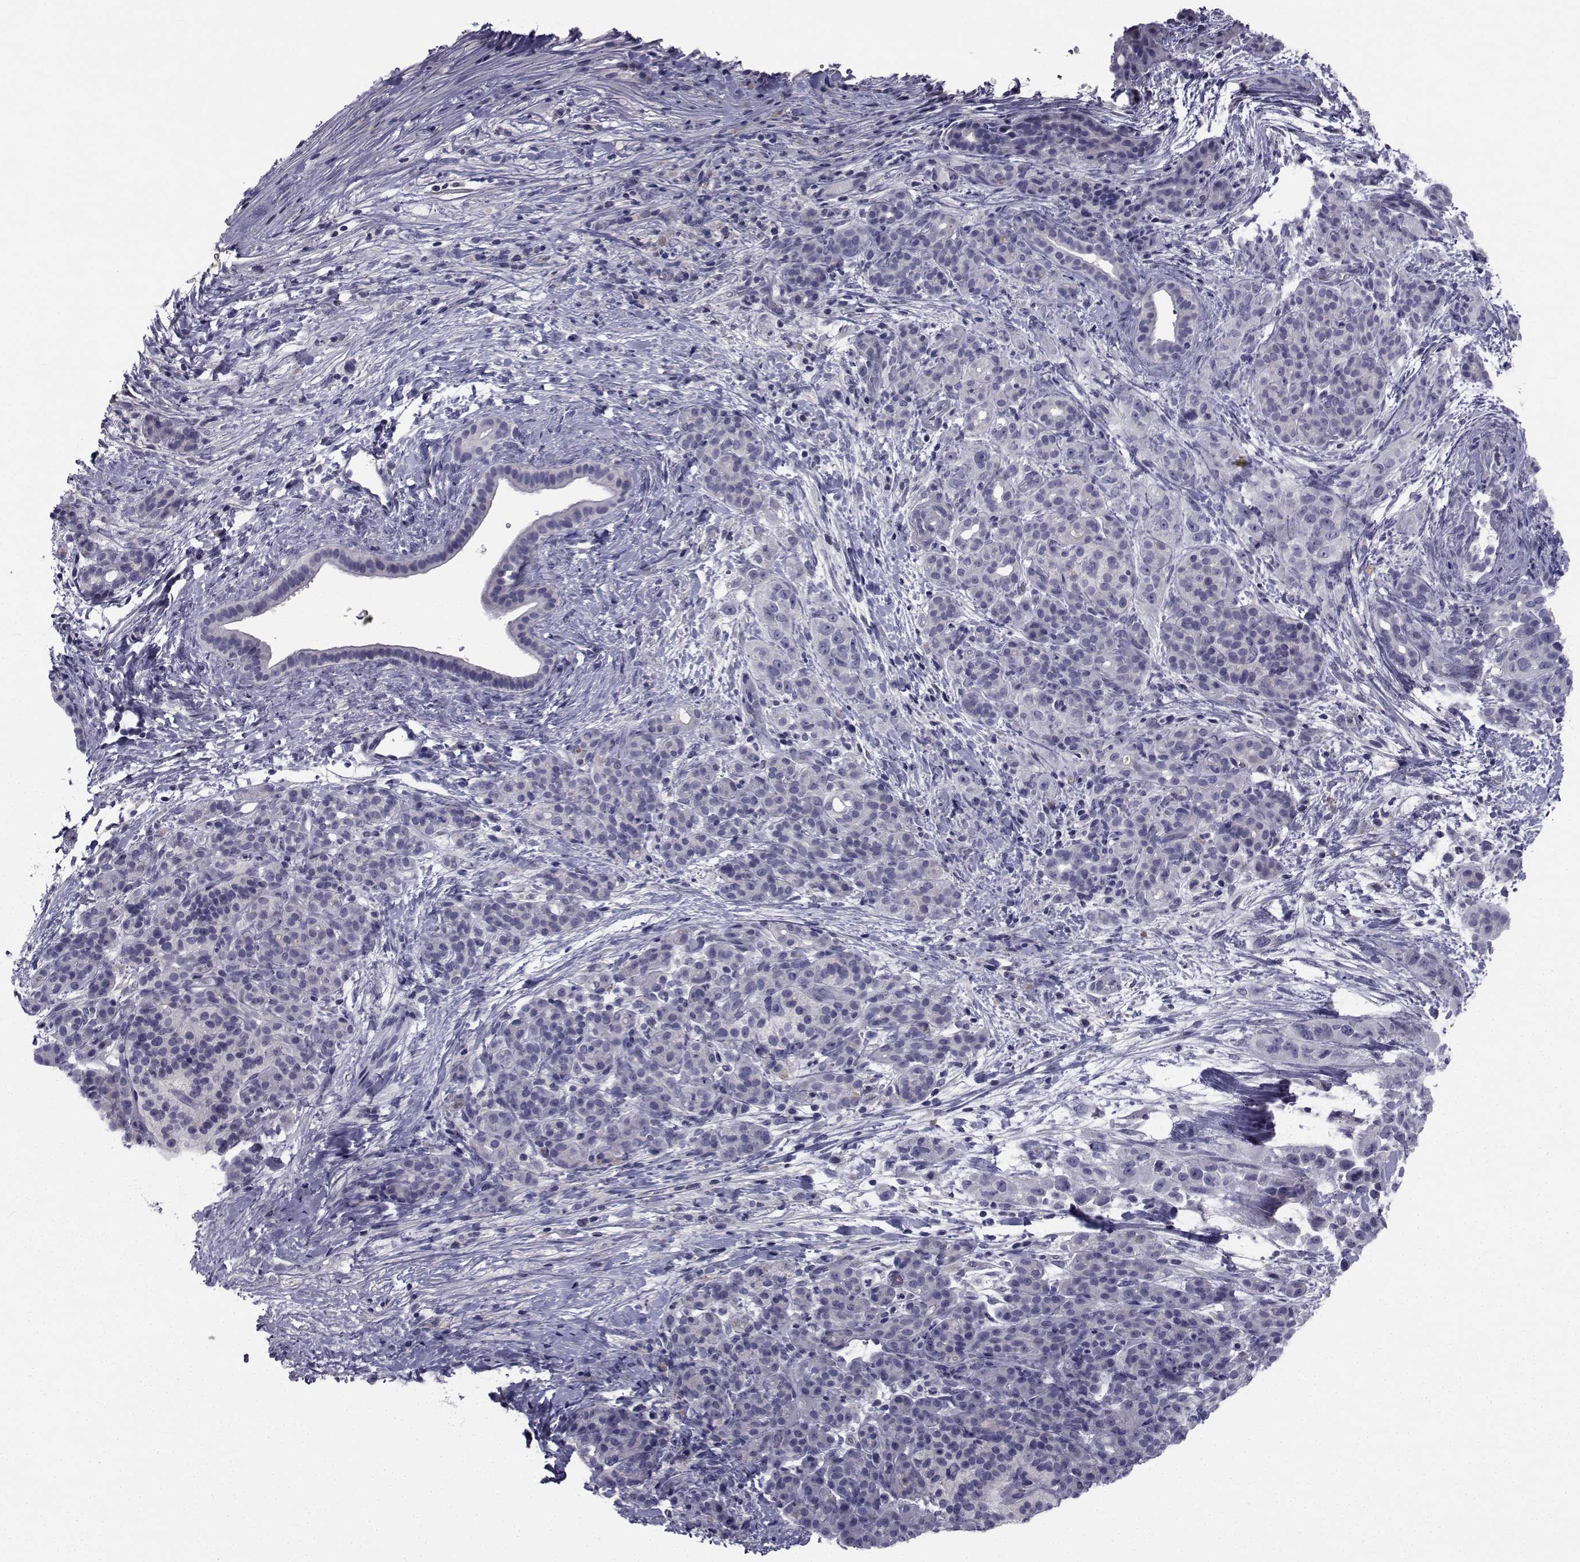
{"staining": {"intensity": "negative", "quantity": "none", "location": "none"}, "tissue": "pancreatic cancer", "cell_type": "Tumor cells", "image_type": "cancer", "snomed": [{"axis": "morphology", "description": "Adenocarcinoma, NOS"}, {"axis": "topography", "description": "Pancreas"}], "caption": "Pancreatic cancer was stained to show a protein in brown. There is no significant staining in tumor cells.", "gene": "CHRNA1", "patient": {"sex": "male", "age": 44}}